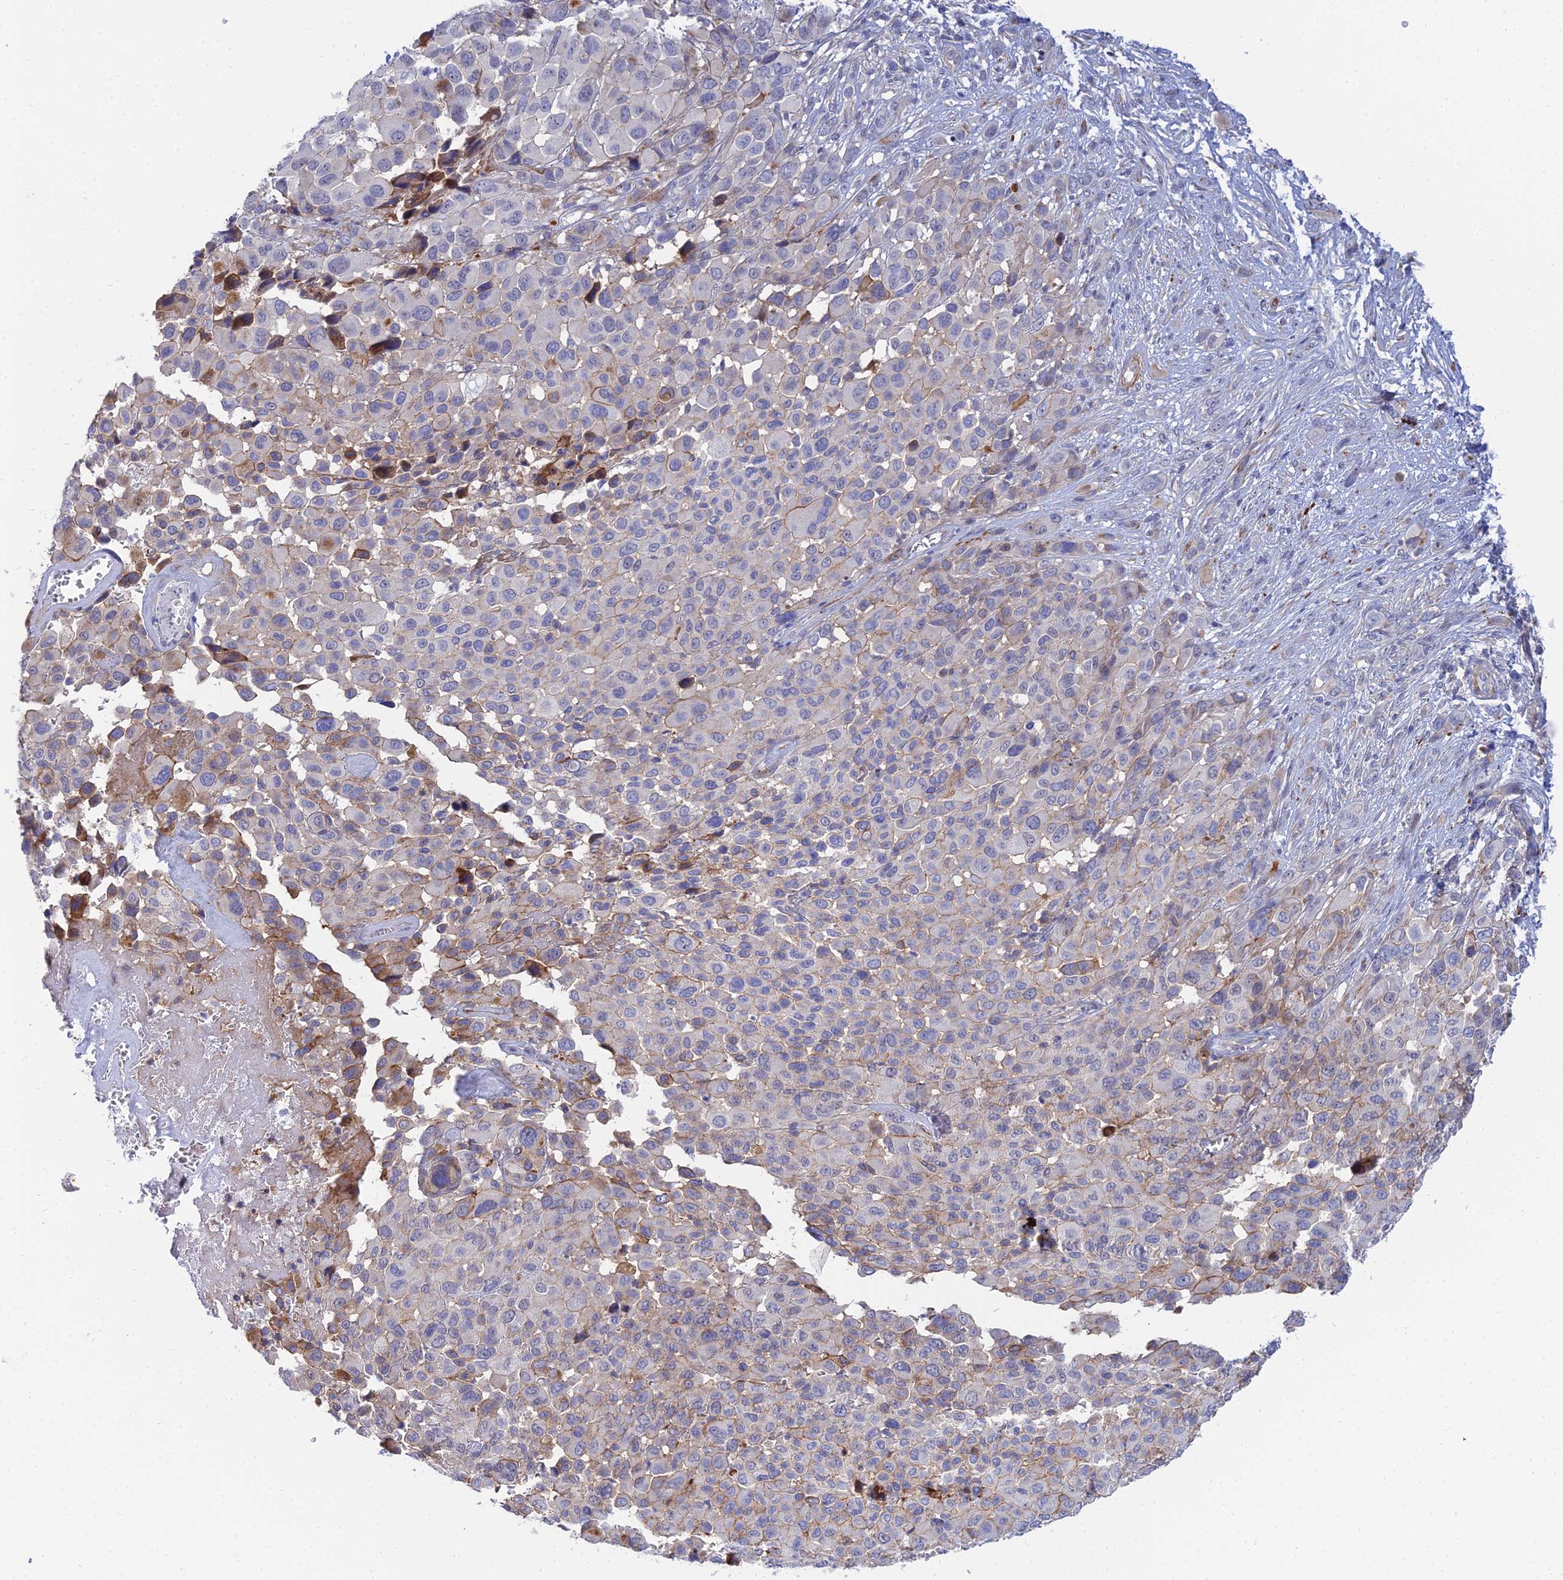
{"staining": {"intensity": "moderate", "quantity": "<25%", "location": "cytoplasmic/membranous"}, "tissue": "melanoma", "cell_type": "Tumor cells", "image_type": "cancer", "snomed": [{"axis": "morphology", "description": "Malignant melanoma, NOS"}, {"axis": "topography", "description": "Skin of trunk"}], "caption": "An immunohistochemistry (IHC) image of neoplastic tissue is shown. Protein staining in brown highlights moderate cytoplasmic/membranous positivity in melanoma within tumor cells. The protein of interest is shown in brown color, while the nuclei are stained blue.", "gene": "TRIM43B", "patient": {"sex": "male", "age": 71}}